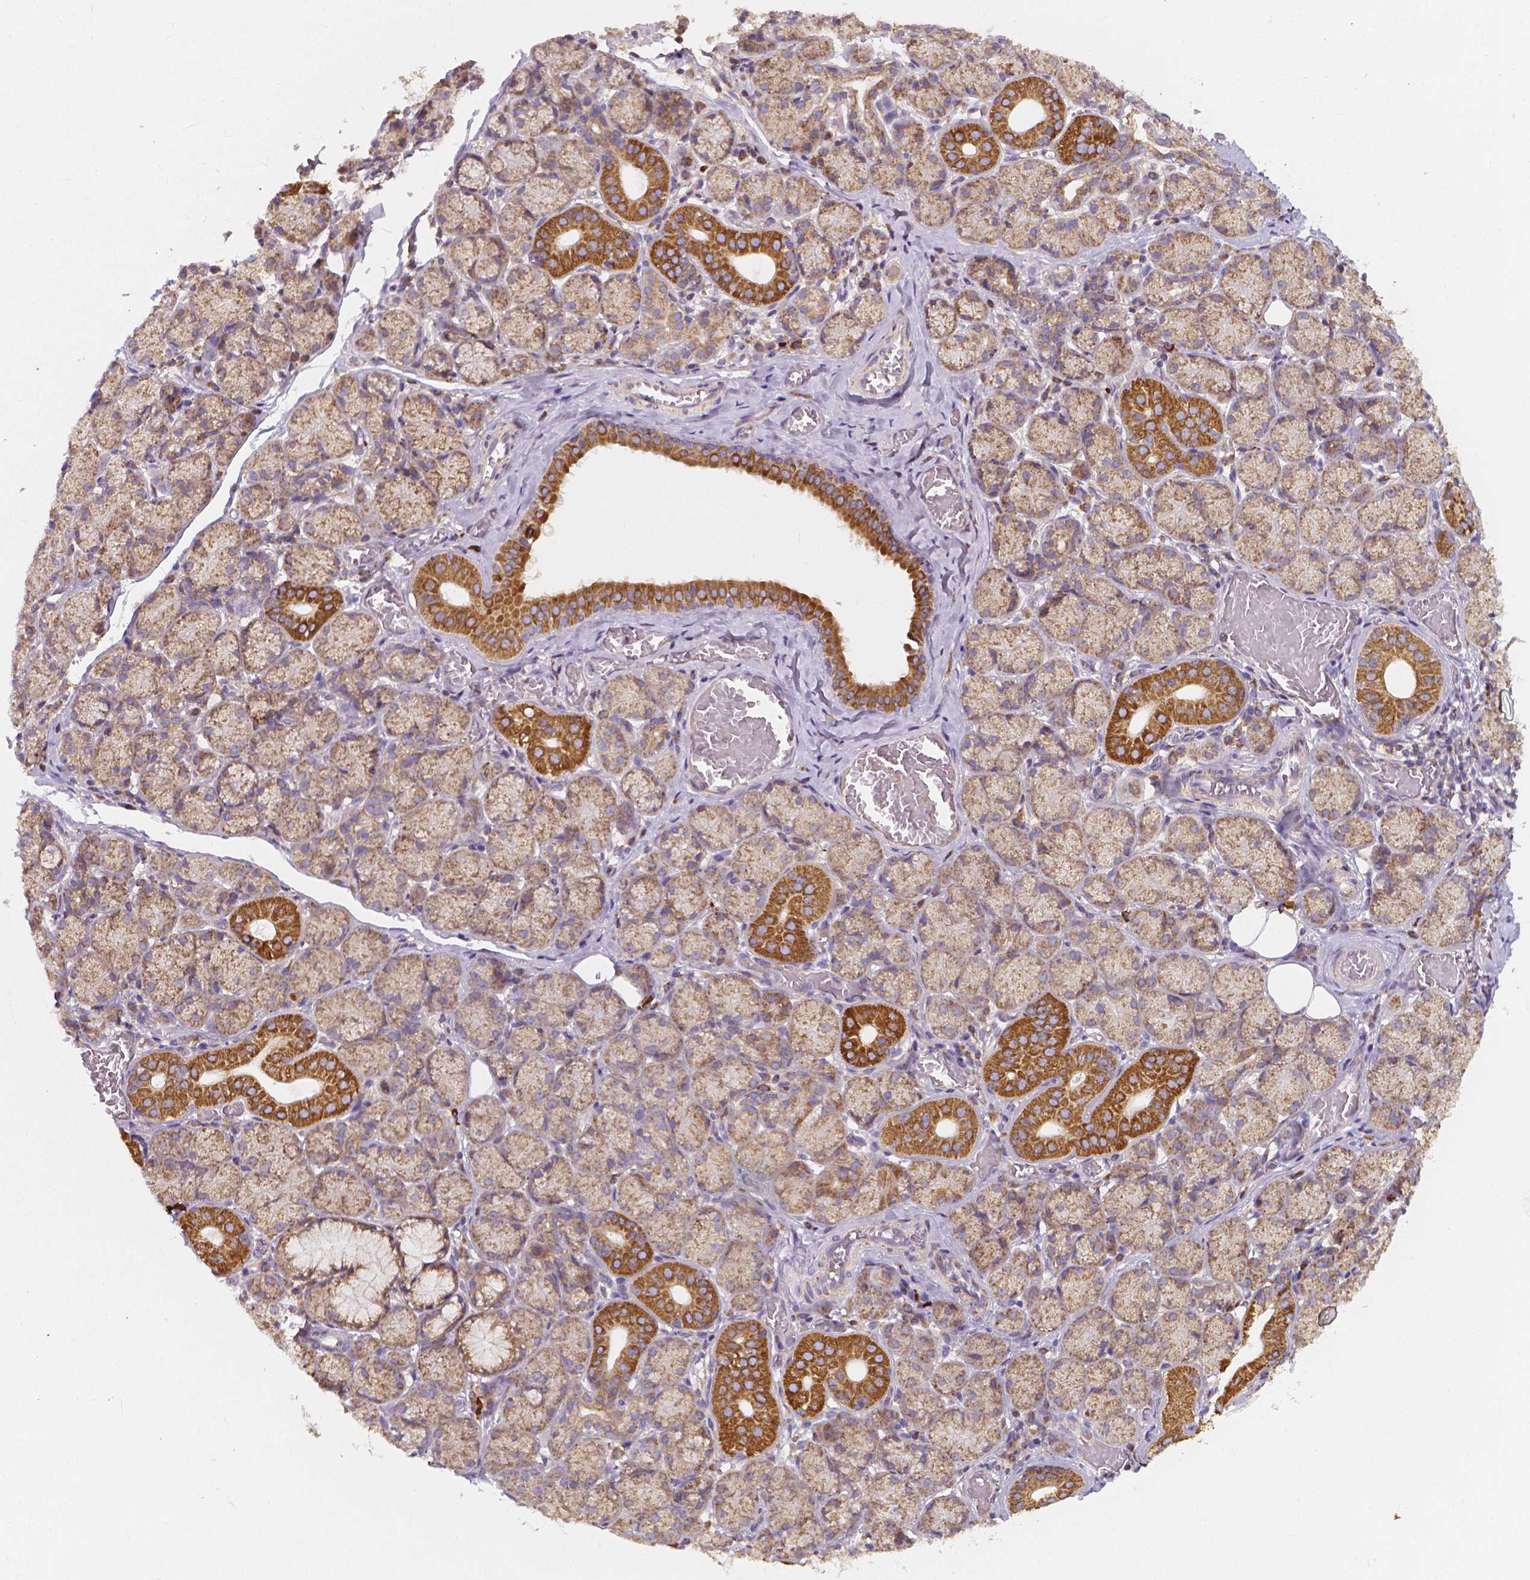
{"staining": {"intensity": "strong", "quantity": "<25%", "location": "cytoplasmic/membranous"}, "tissue": "salivary gland", "cell_type": "Glandular cells", "image_type": "normal", "snomed": [{"axis": "morphology", "description": "Normal tissue, NOS"}, {"axis": "topography", "description": "Salivary gland"}, {"axis": "topography", "description": "Peripheral nerve tissue"}], "caption": "The immunohistochemical stain labels strong cytoplasmic/membranous expression in glandular cells of benign salivary gland.", "gene": "SNCAIP", "patient": {"sex": "female", "age": 24}}